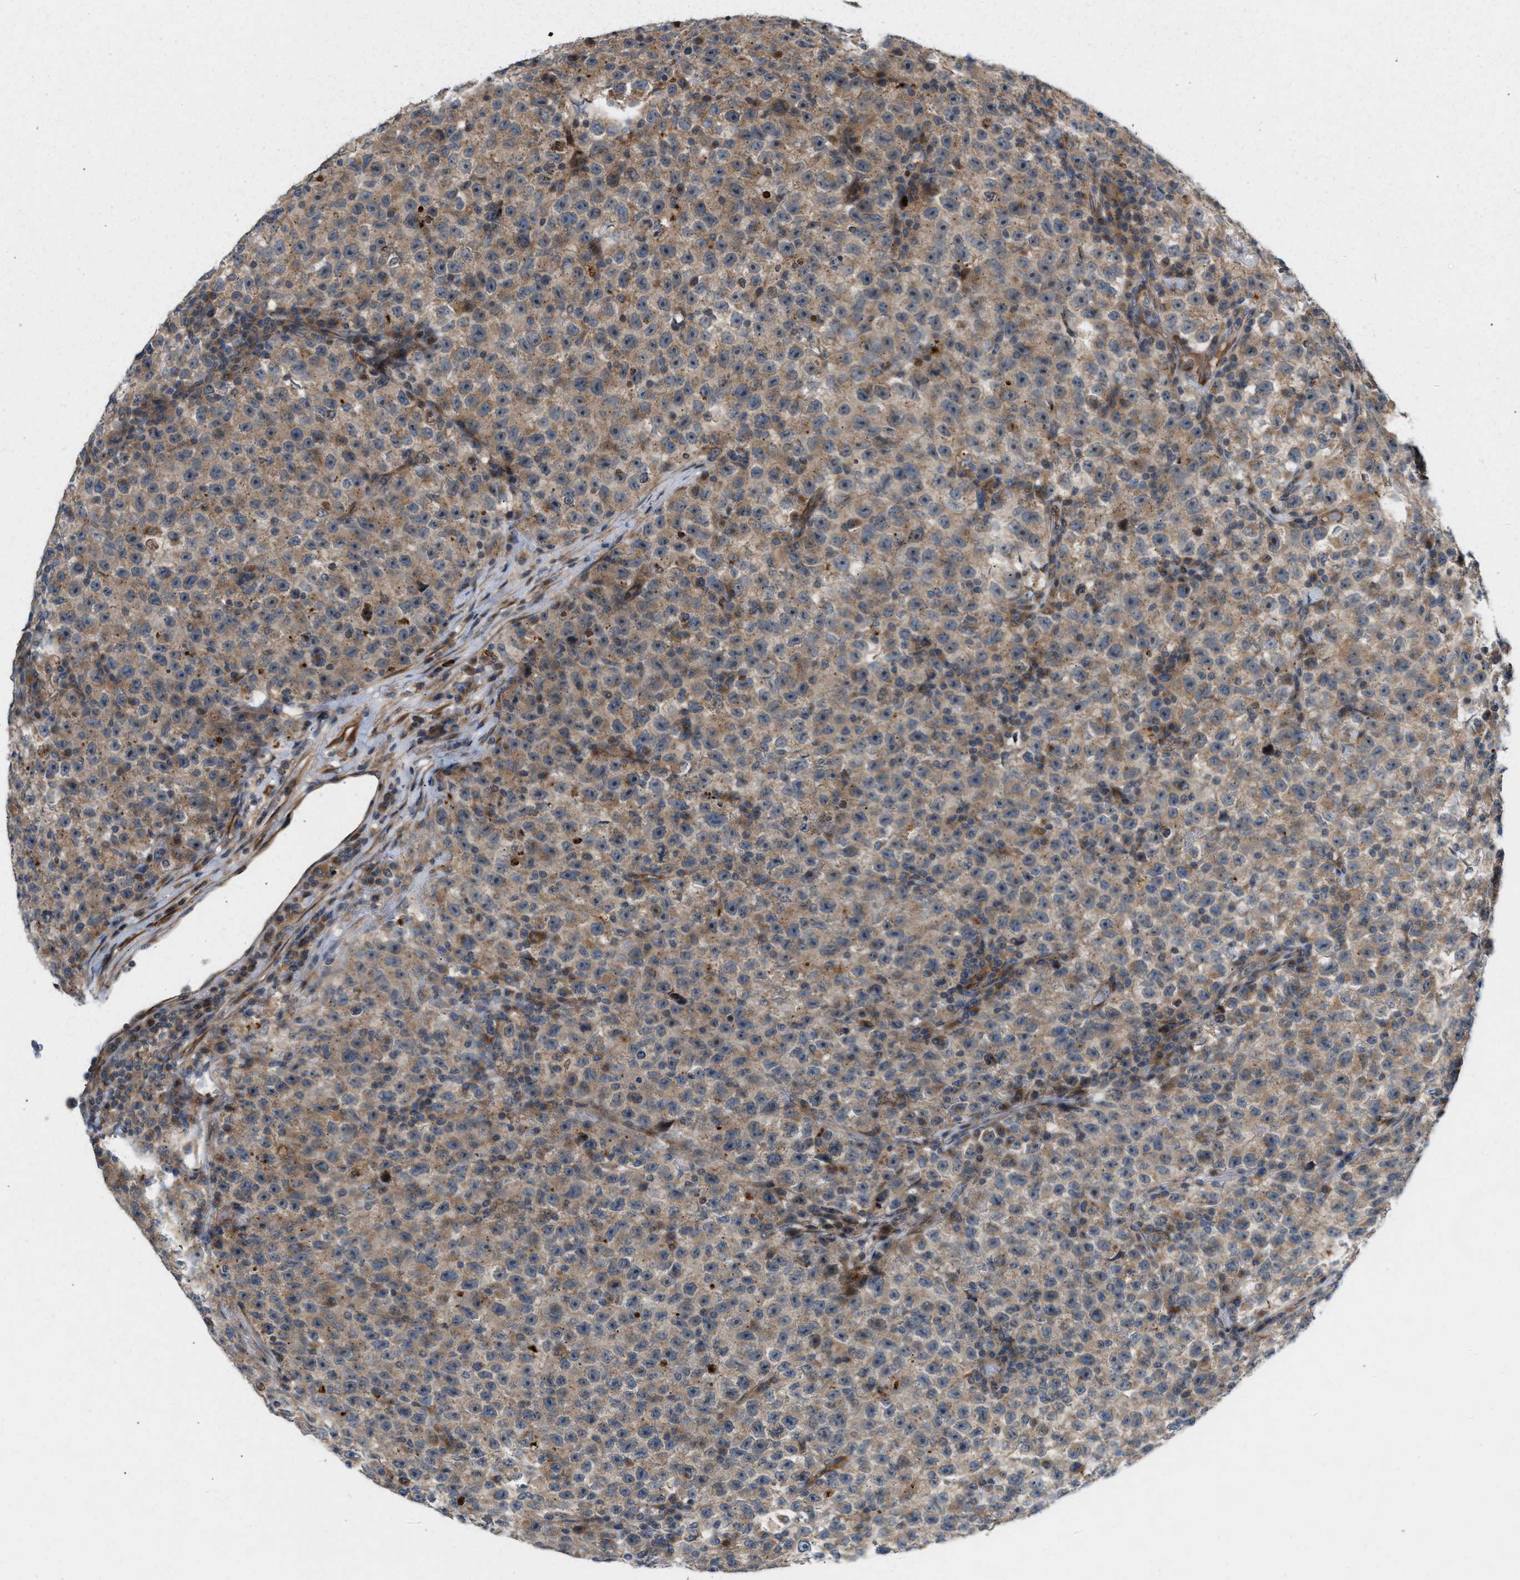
{"staining": {"intensity": "weak", "quantity": ">75%", "location": "cytoplasmic/membranous"}, "tissue": "testis cancer", "cell_type": "Tumor cells", "image_type": "cancer", "snomed": [{"axis": "morphology", "description": "Seminoma, NOS"}, {"axis": "topography", "description": "Testis"}], "caption": "Testis cancer (seminoma) tissue displays weak cytoplasmic/membranous positivity in approximately >75% of tumor cells (DAB (3,3'-diaminobenzidine) IHC, brown staining for protein, blue staining for nuclei).", "gene": "CYB5D1", "patient": {"sex": "male", "age": 22}}